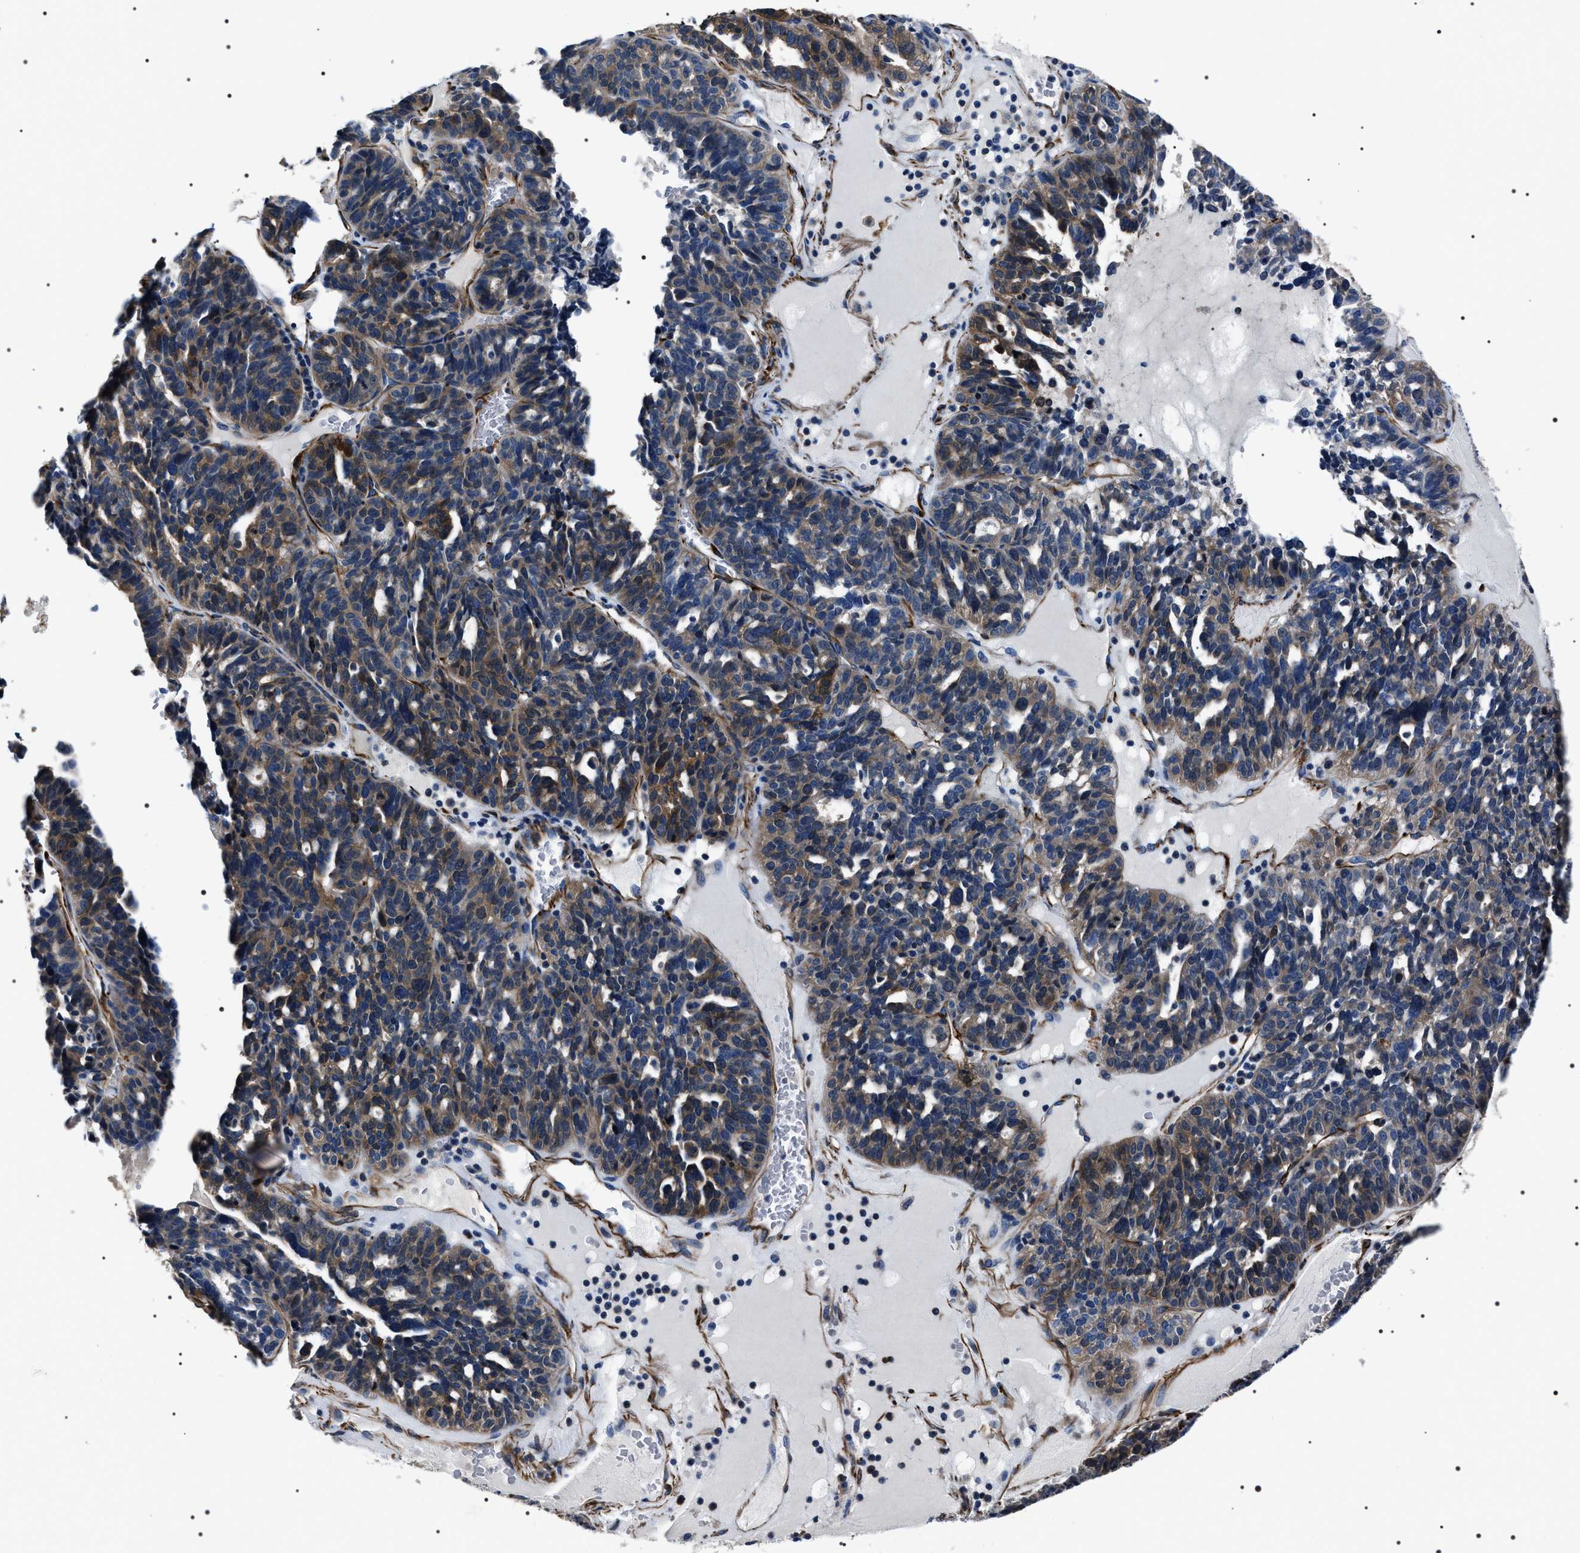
{"staining": {"intensity": "moderate", "quantity": "25%-75%", "location": "cytoplasmic/membranous"}, "tissue": "ovarian cancer", "cell_type": "Tumor cells", "image_type": "cancer", "snomed": [{"axis": "morphology", "description": "Cystadenocarcinoma, serous, NOS"}, {"axis": "topography", "description": "Ovary"}], "caption": "IHC histopathology image of neoplastic tissue: serous cystadenocarcinoma (ovarian) stained using immunohistochemistry (IHC) shows medium levels of moderate protein expression localized specifically in the cytoplasmic/membranous of tumor cells, appearing as a cytoplasmic/membranous brown color.", "gene": "BAG2", "patient": {"sex": "female", "age": 59}}